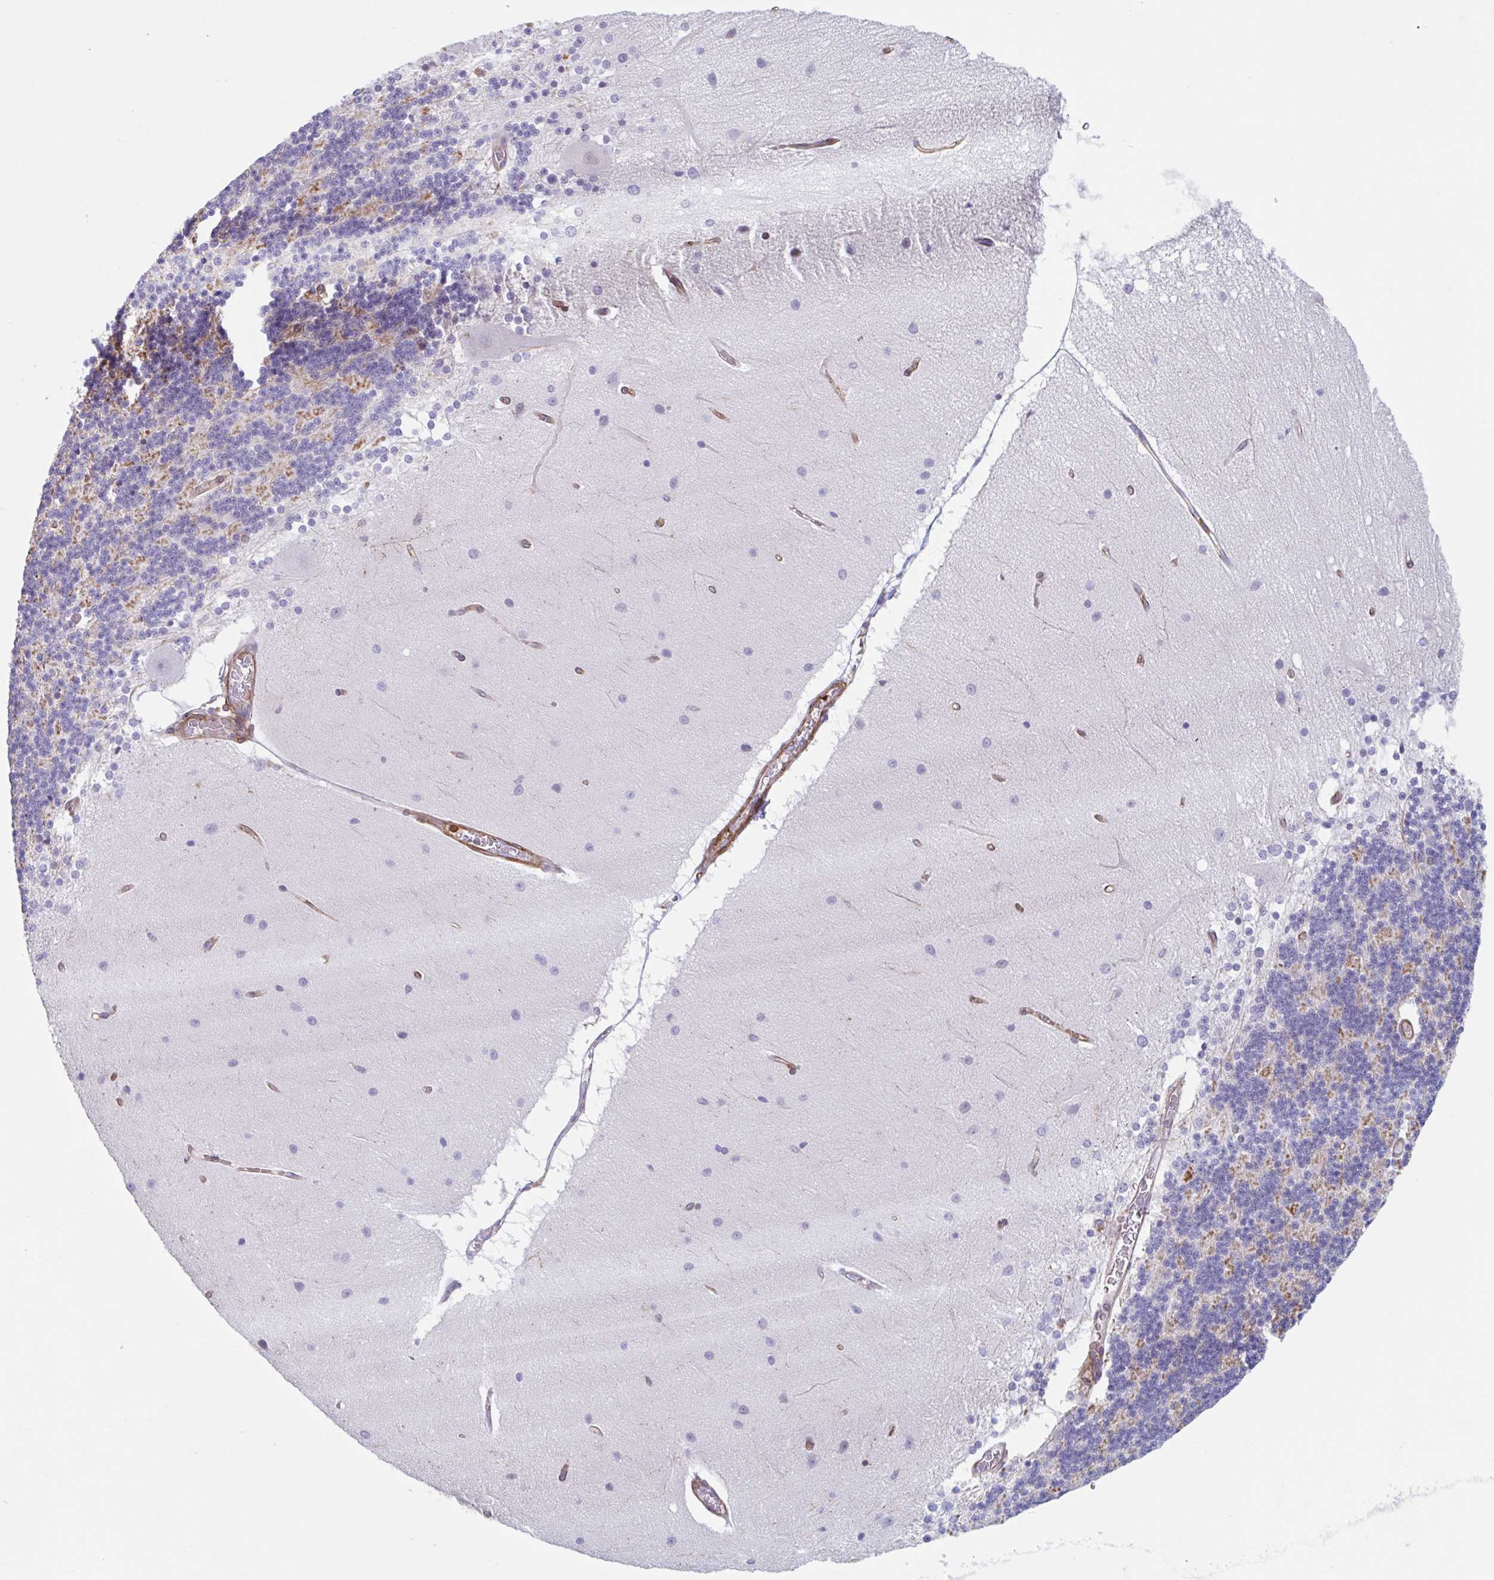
{"staining": {"intensity": "negative", "quantity": "none", "location": "none"}, "tissue": "cerebellum", "cell_type": "Cells in granular layer", "image_type": "normal", "snomed": [{"axis": "morphology", "description": "Normal tissue, NOS"}, {"axis": "topography", "description": "Cerebellum"}], "caption": "Immunohistochemistry of unremarkable human cerebellum demonstrates no expression in cells in granular layer.", "gene": "EFHD1", "patient": {"sex": "female", "age": 54}}